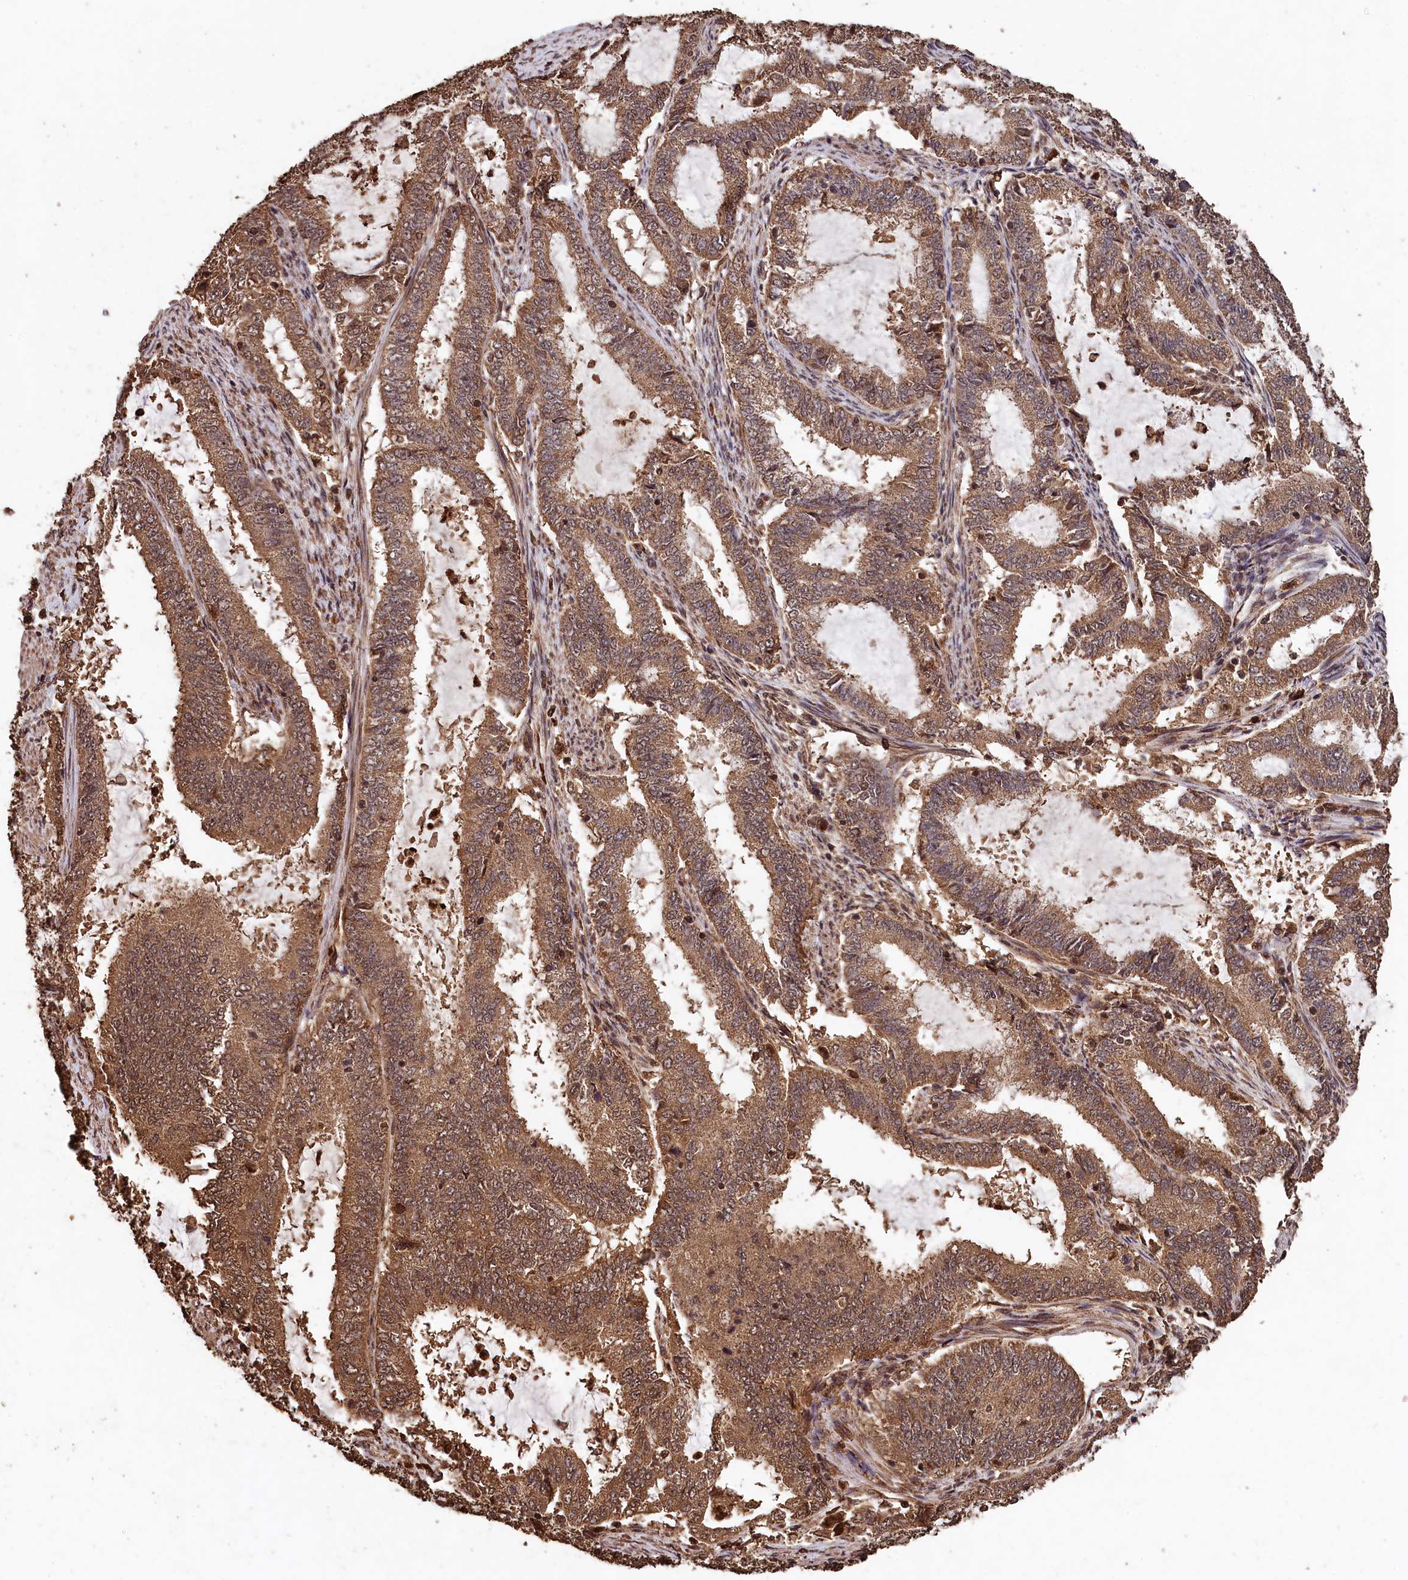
{"staining": {"intensity": "moderate", "quantity": ">75%", "location": "cytoplasmic/membranous,nuclear"}, "tissue": "endometrial cancer", "cell_type": "Tumor cells", "image_type": "cancer", "snomed": [{"axis": "morphology", "description": "Adenocarcinoma, NOS"}, {"axis": "topography", "description": "Endometrium"}], "caption": "Moderate cytoplasmic/membranous and nuclear positivity for a protein is seen in approximately >75% of tumor cells of endometrial cancer (adenocarcinoma) using immunohistochemistry.", "gene": "CEP57L1", "patient": {"sex": "female", "age": 51}}